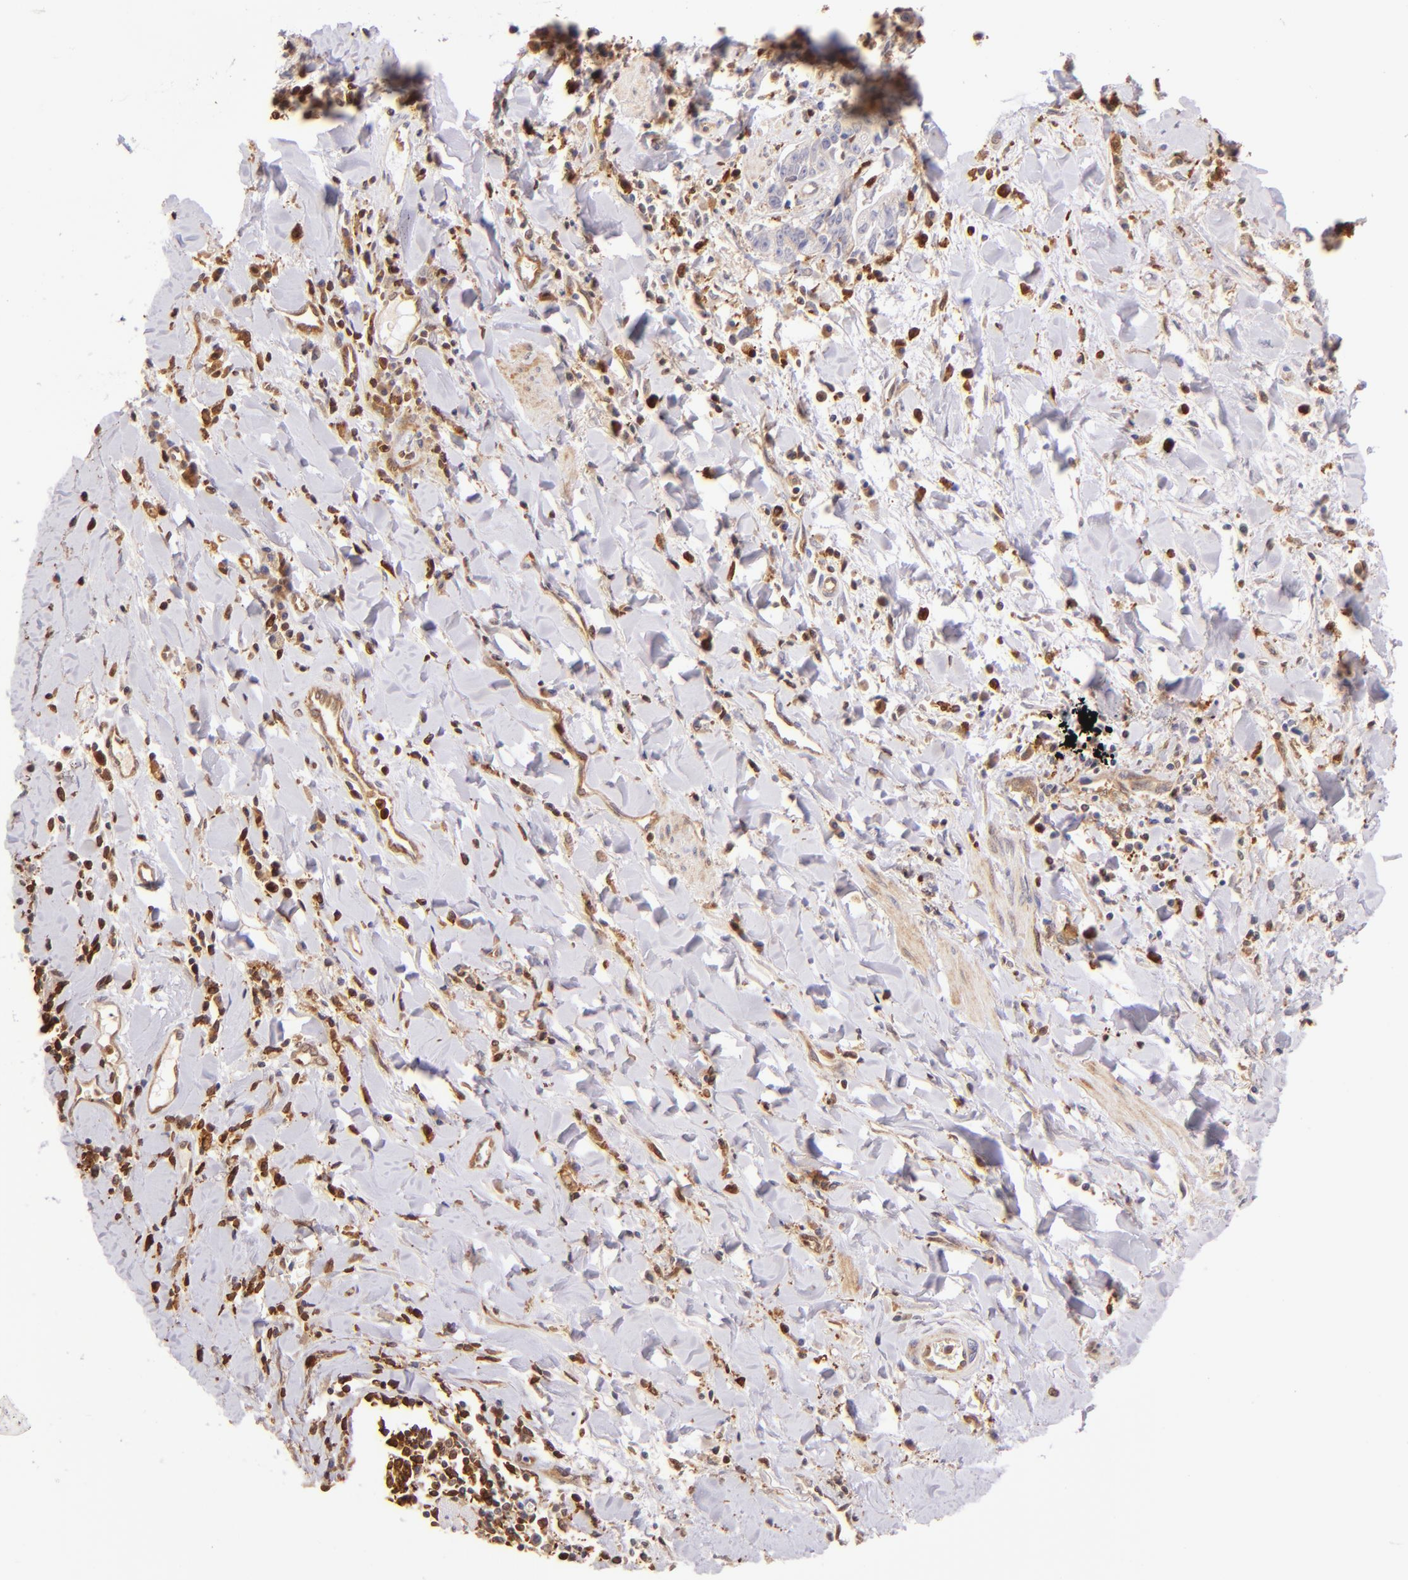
{"staining": {"intensity": "weak", "quantity": "25%-75%", "location": "cytoplasmic/membranous"}, "tissue": "liver cancer", "cell_type": "Tumor cells", "image_type": "cancer", "snomed": [{"axis": "morphology", "description": "Cholangiocarcinoma"}, {"axis": "topography", "description": "Liver"}], "caption": "This photomicrograph reveals IHC staining of human liver cancer (cholangiocarcinoma), with low weak cytoplasmic/membranous staining in approximately 25%-75% of tumor cells.", "gene": "BTK", "patient": {"sex": "male", "age": 57}}